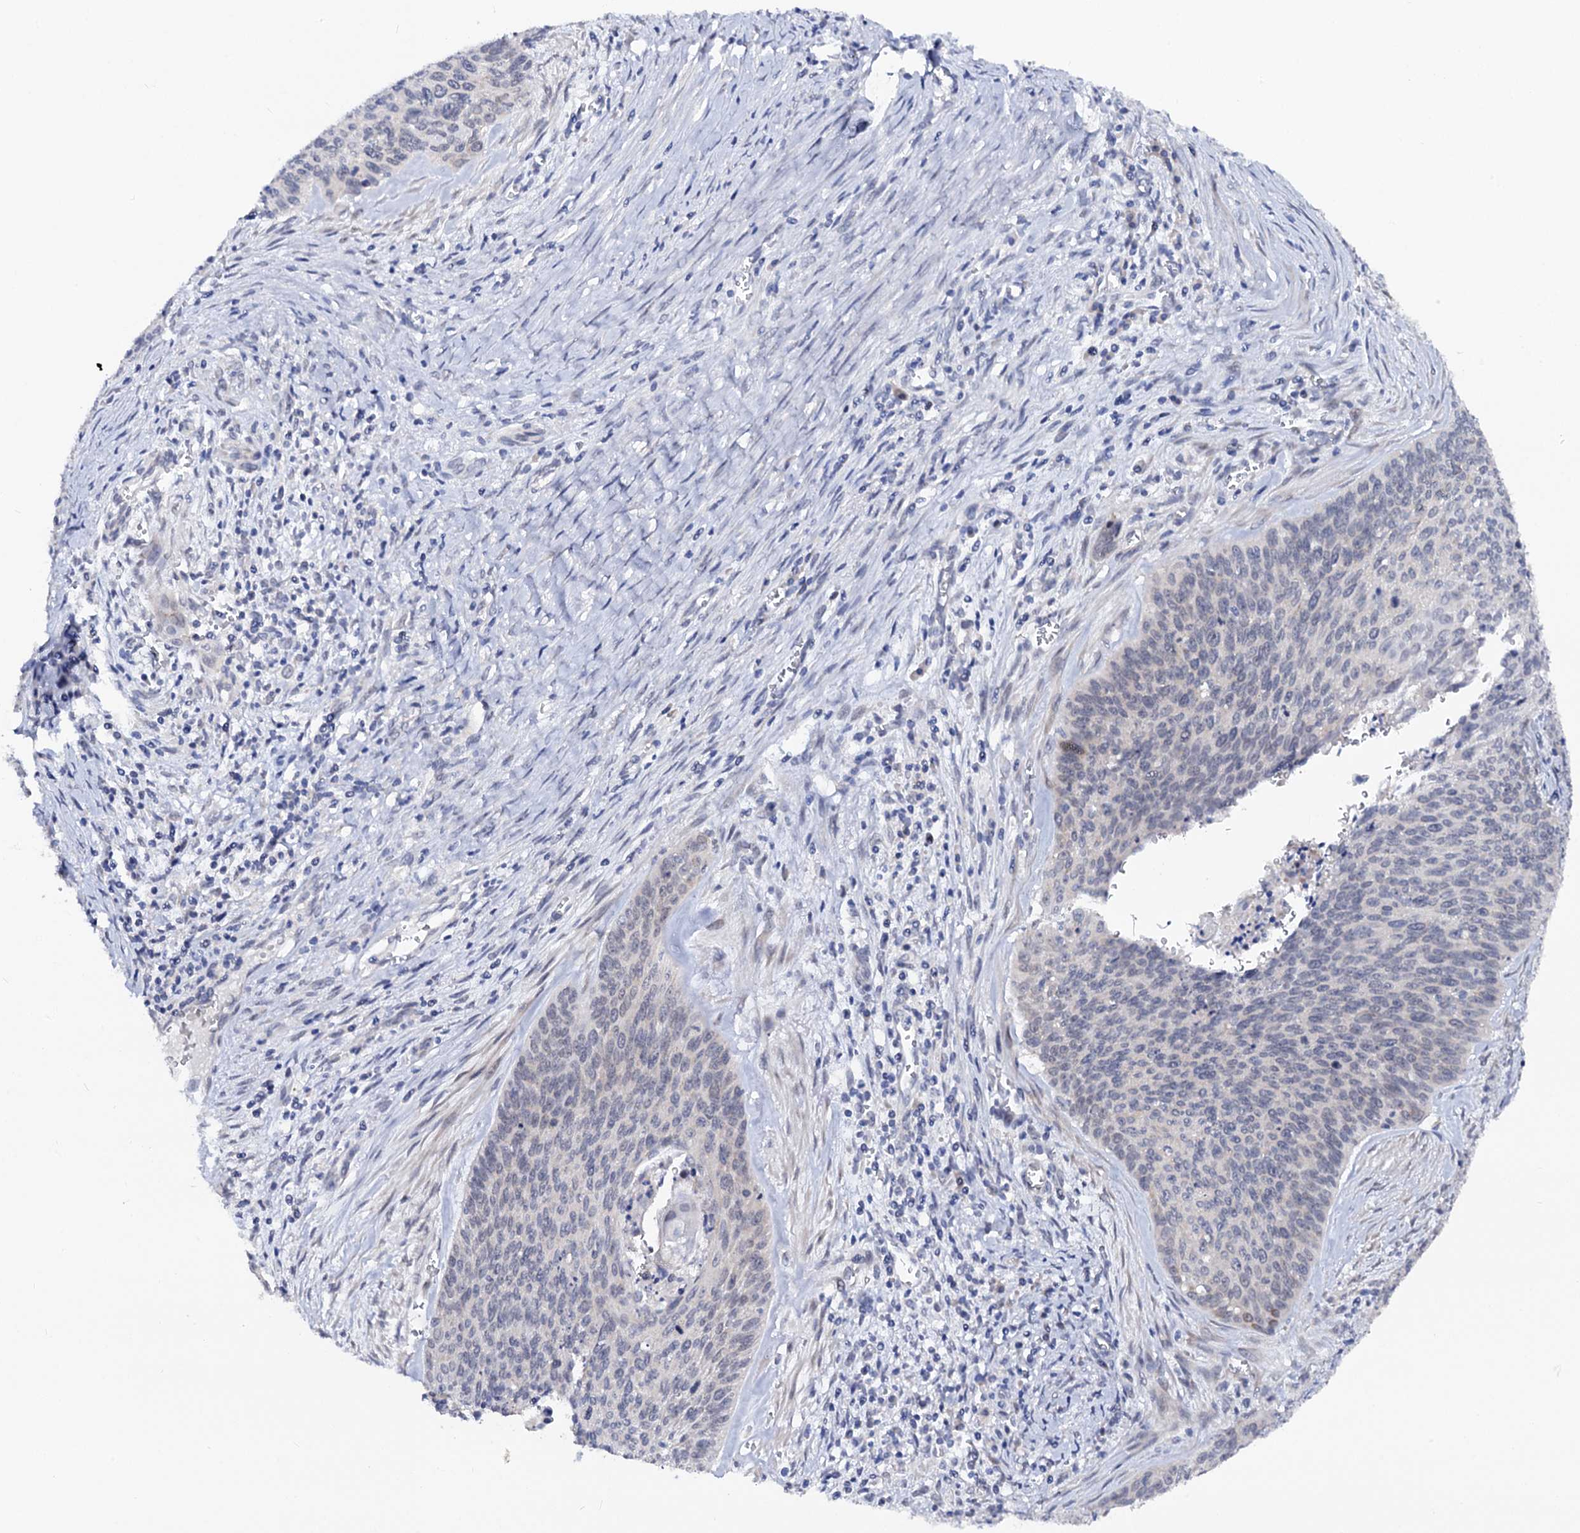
{"staining": {"intensity": "negative", "quantity": "none", "location": "none"}, "tissue": "cervical cancer", "cell_type": "Tumor cells", "image_type": "cancer", "snomed": [{"axis": "morphology", "description": "Squamous cell carcinoma, NOS"}, {"axis": "topography", "description": "Cervix"}], "caption": "This is an IHC image of human cervical squamous cell carcinoma. There is no expression in tumor cells.", "gene": "CAPRIN2", "patient": {"sex": "female", "age": 55}}